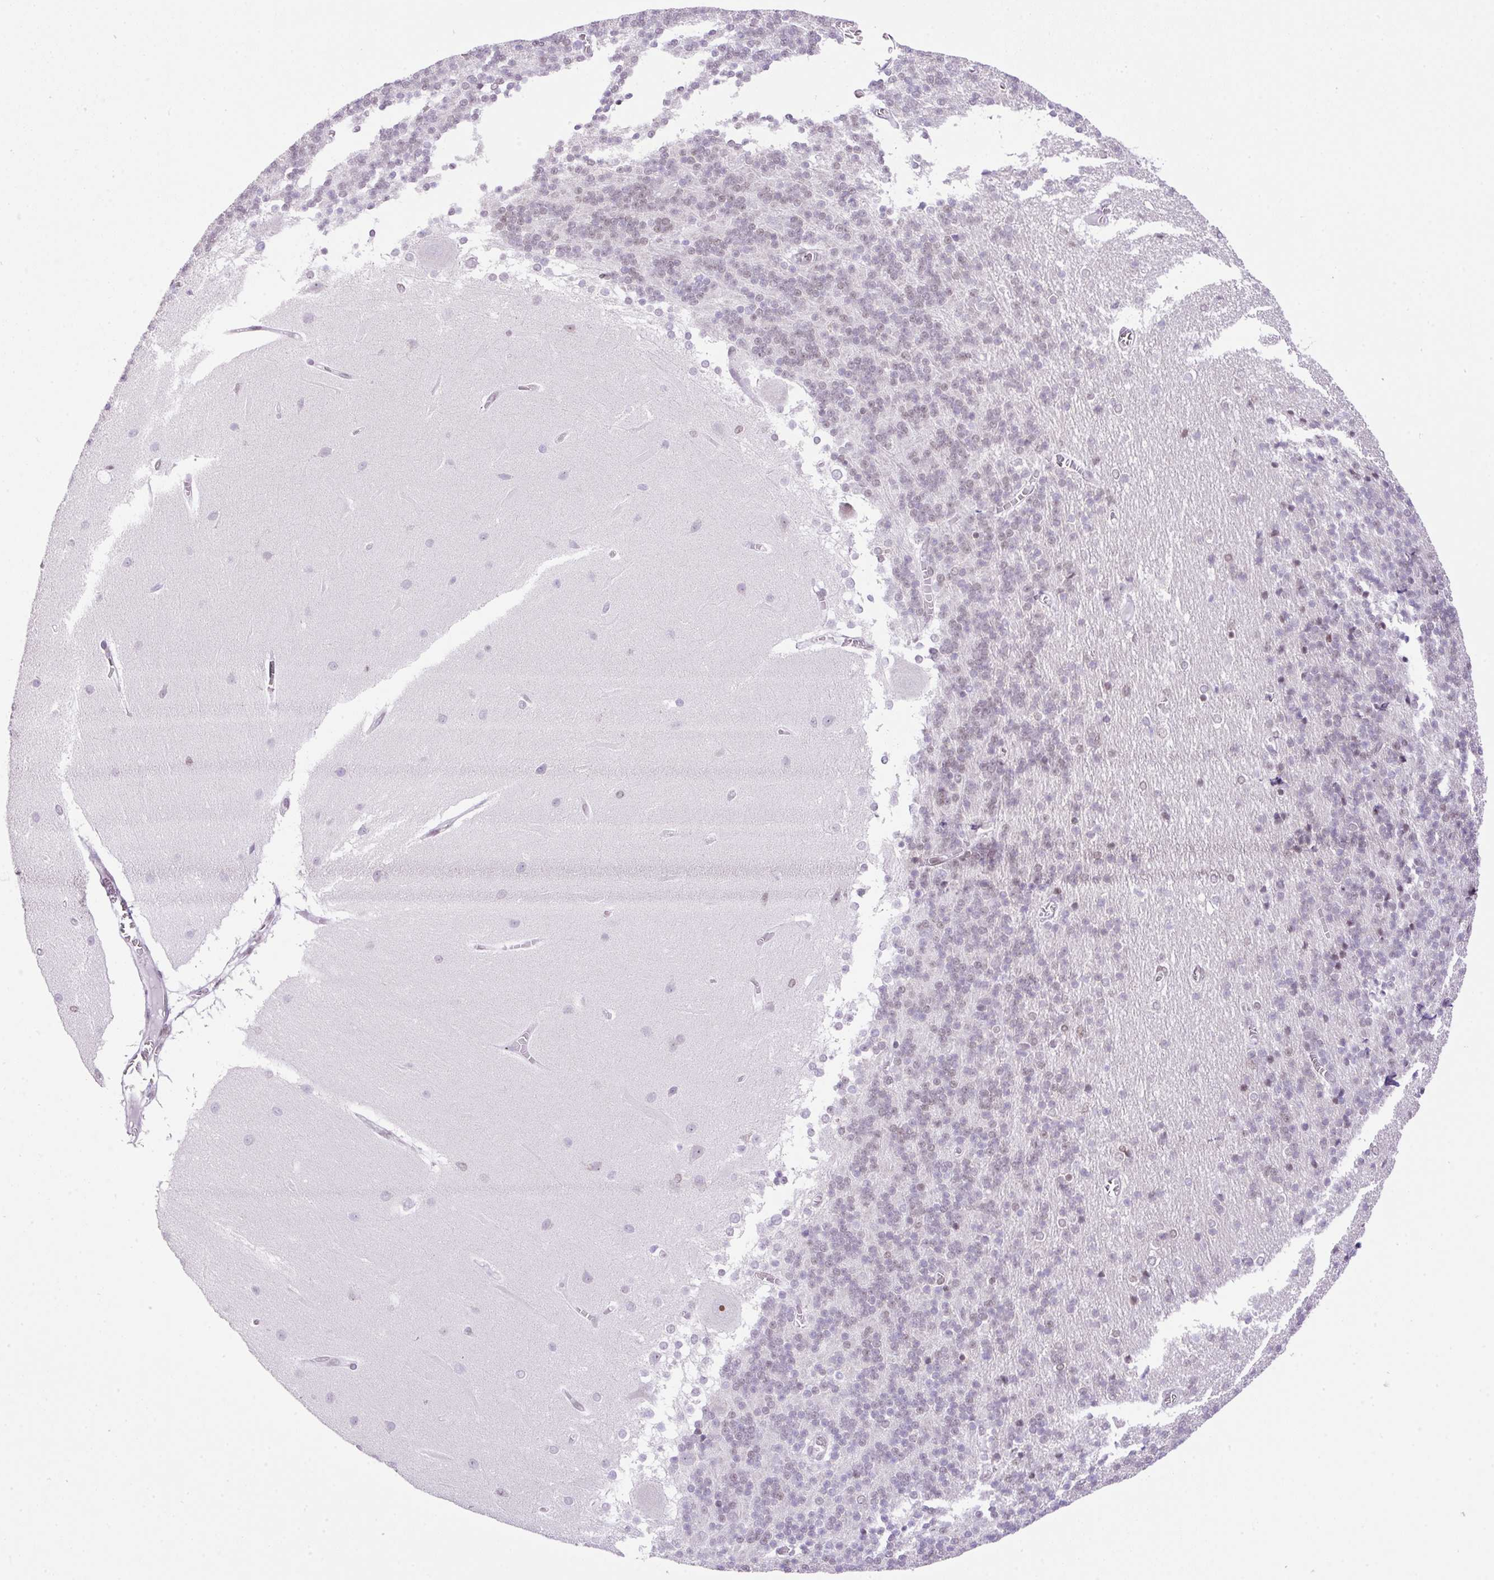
{"staining": {"intensity": "negative", "quantity": "none", "location": "none"}, "tissue": "cerebellum", "cell_type": "Cells in granular layer", "image_type": "normal", "snomed": [{"axis": "morphology", "description": "Normal tissue, NOS"}, {"axis": "topography", "description": "Cerebellum"}], "caption": "This micrograph is of unremarkable cerebellum stained with immunohistochemistry (IHC) to label a protein in brown with the nuclei are counter-stained blue. There is no positivity in cells in granular layer.", "gene": "CCDC137", "patient": {"sex": "female", "age": 54}}